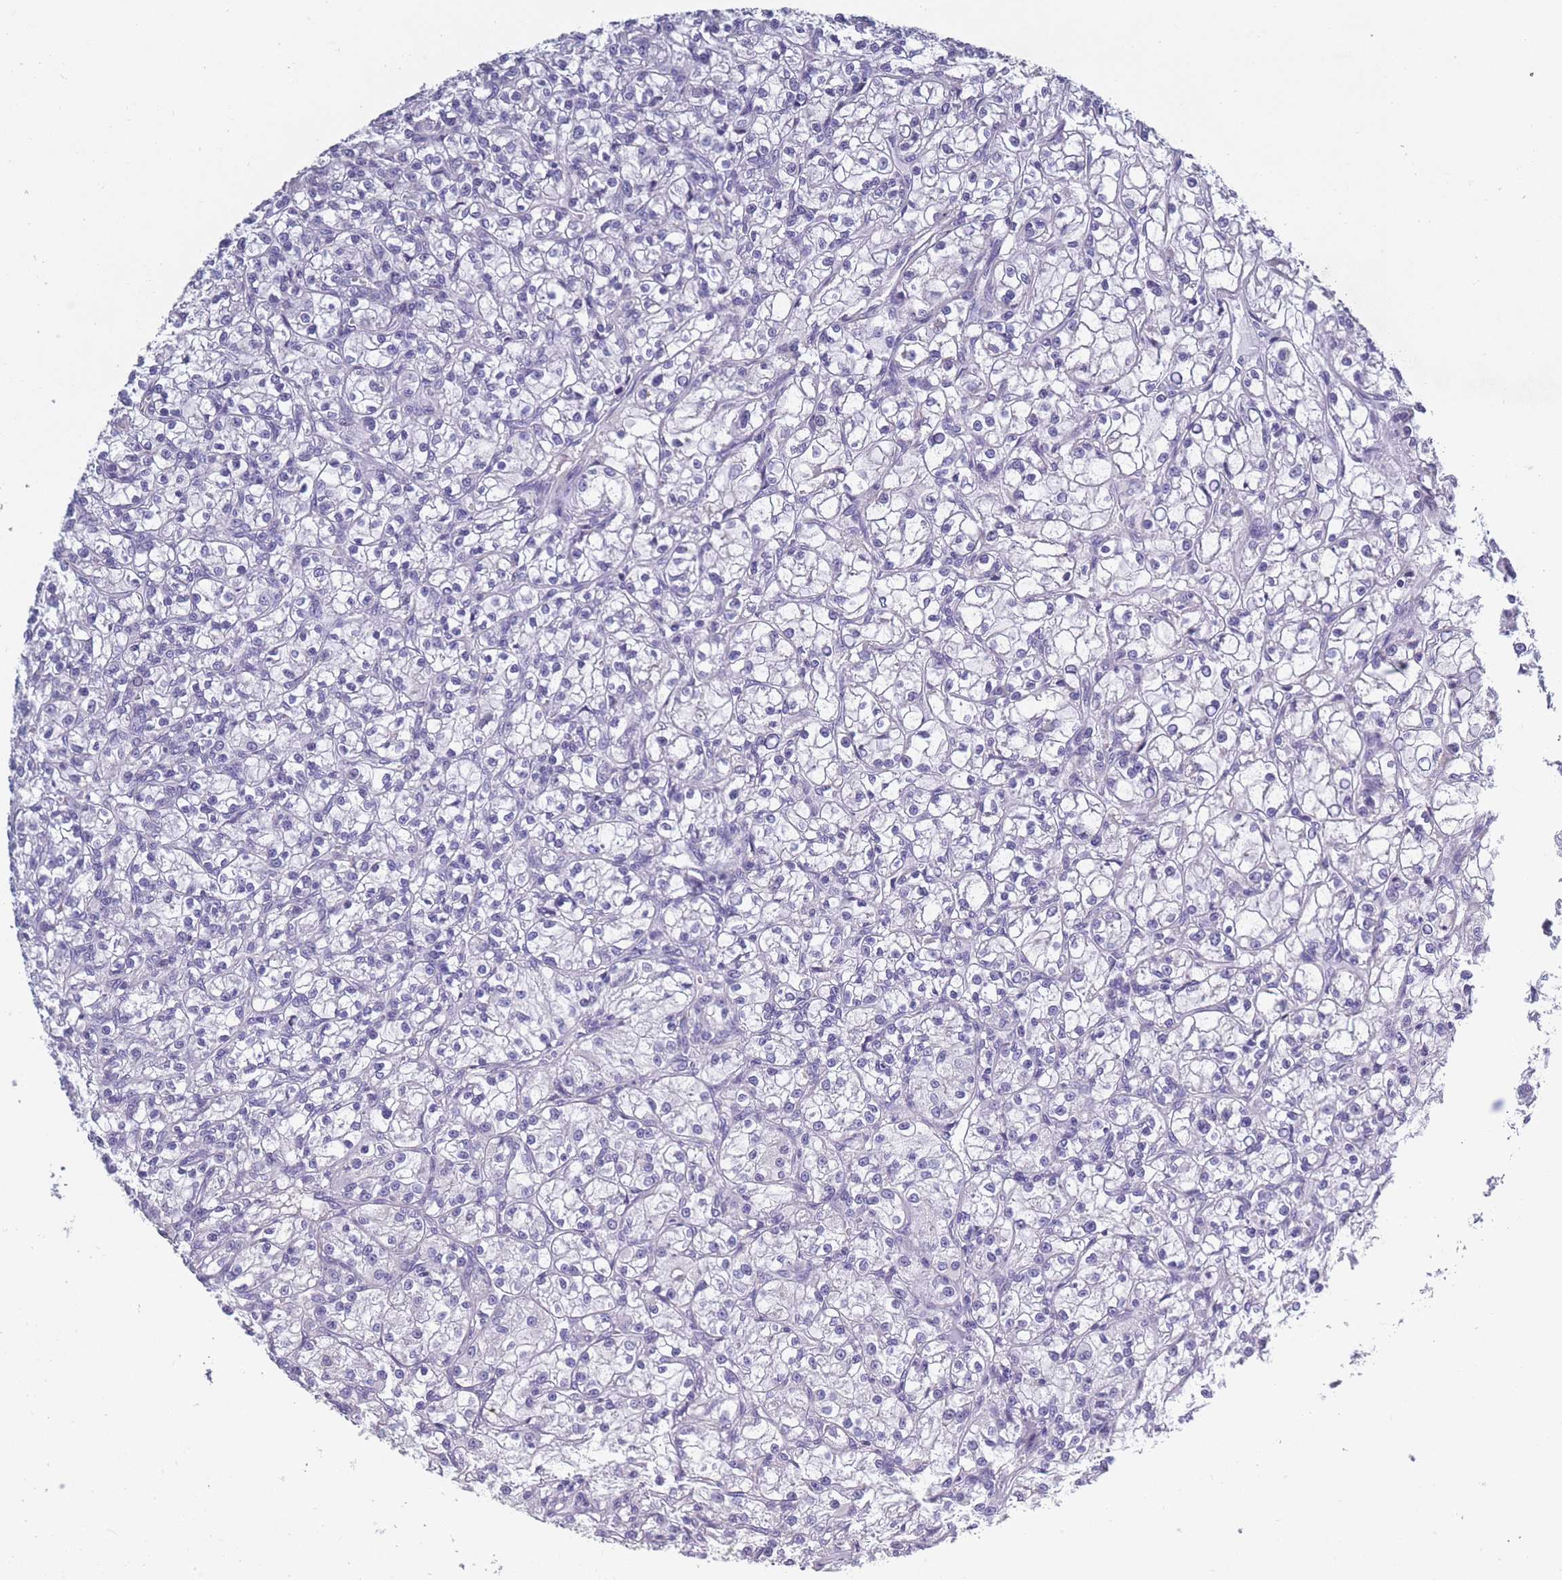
{"staining": {"intensity": "negative", "quantity": "none", "location": "none"}, "tissue": "renal cancer", "cell_type": "Tumor cells", "image_type": "cancer", "snomed": [{"axis": "morphology", "description": "Adenocarcinoma, NOS"}, {"axis": "topography", "description": "Kidney"}], "caption": "The image demonstrates no significant positivity in tumor cells of renal cancer.", "gene": "OR4C5", "patient": {"sex": "female", "age": 59}}